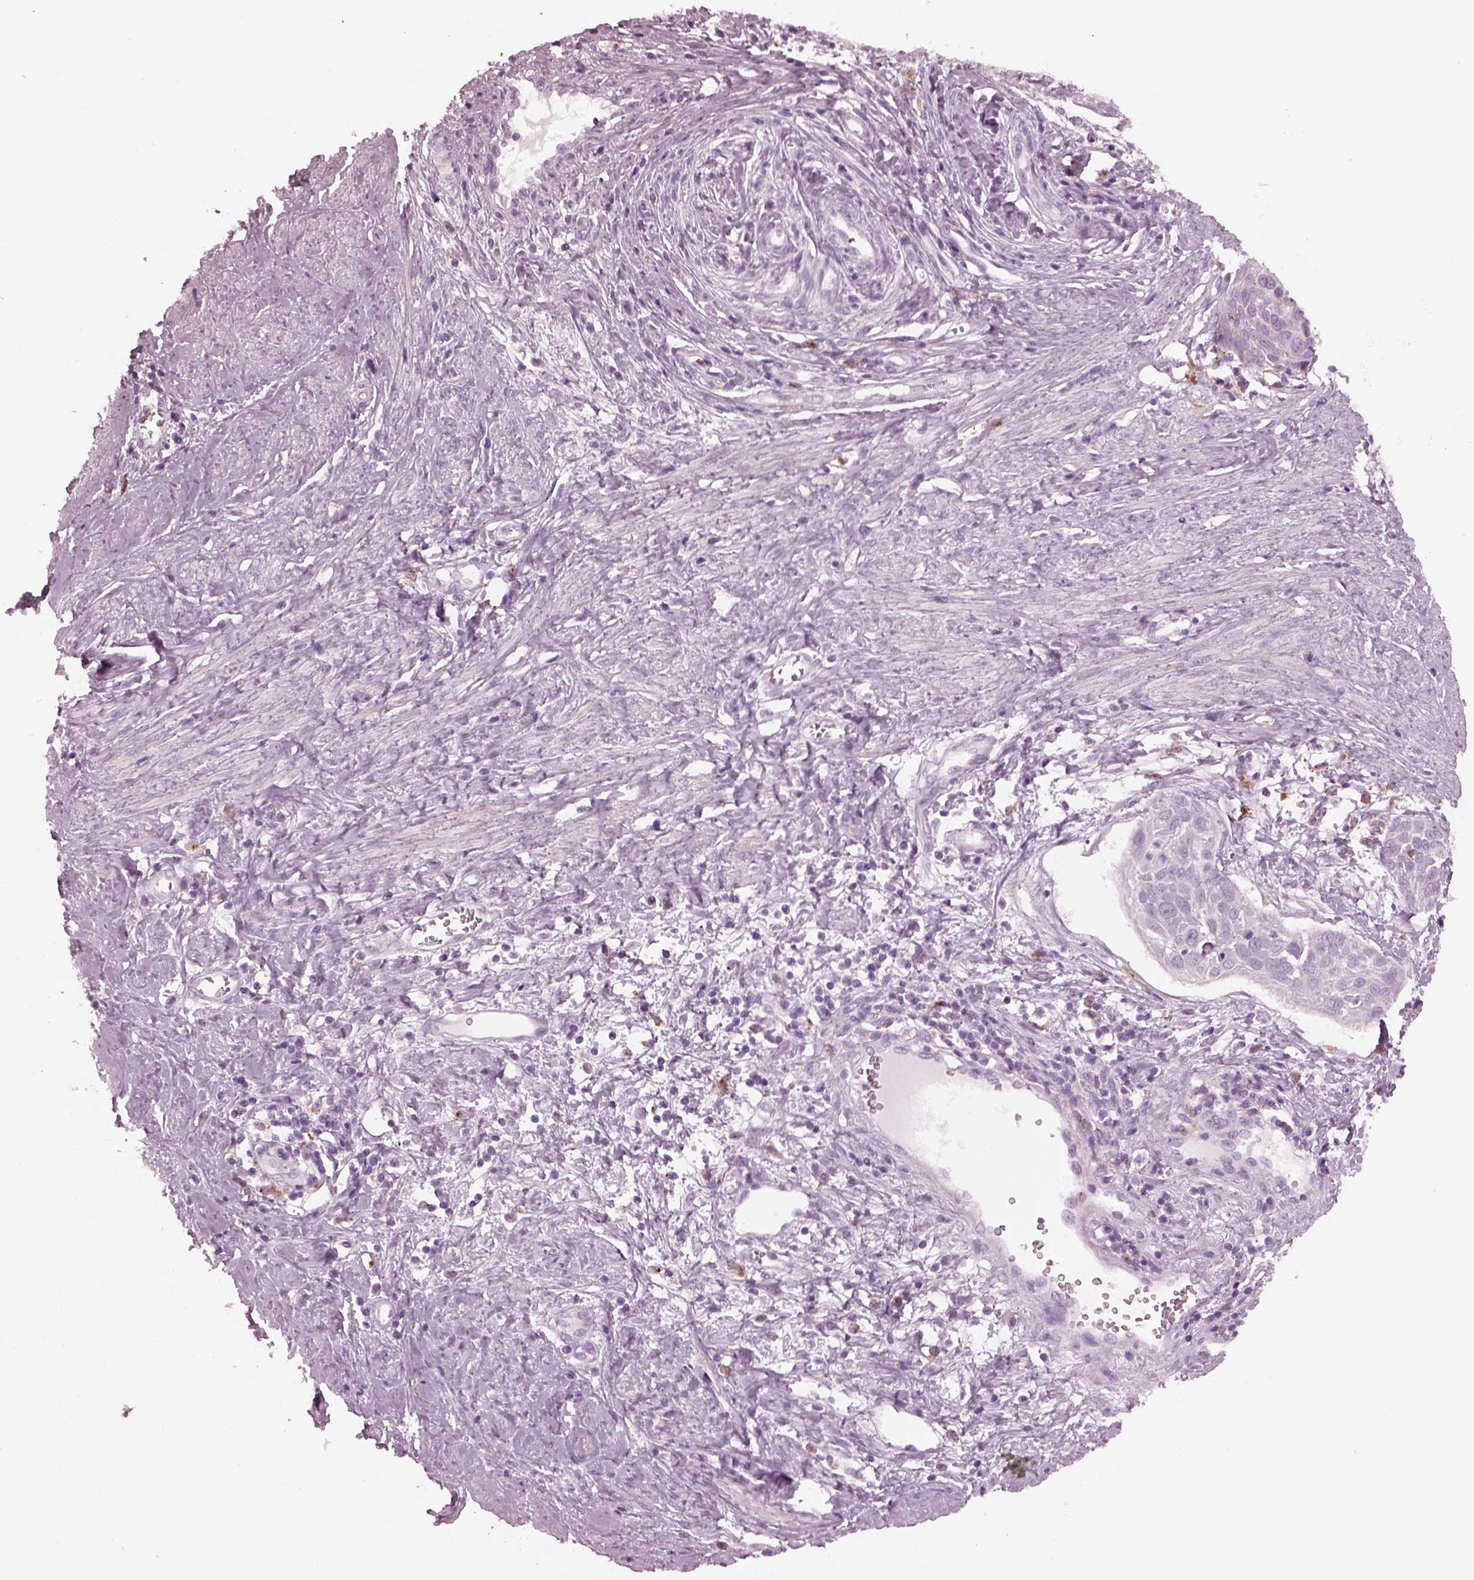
{"staining": {"intensity": "negative", "quantity": "none", "location": "none"}, "tissue": "cervical cancer", "cell_type": "Tumor cells", "image_type": "cancer", "snomed": [{"axis": "morphology", "description": "Squamous cell carcinoma, NOS"}, {"axis": "topography", "description": "Cervix"}], "caption": "This is an immunohistochemistry image of human cervical cancer (squamous cell carcinoma). There is no staining in tumor cells.", "gene": "SLAMF8", "patient": {"sex": "female", "age": 39}}